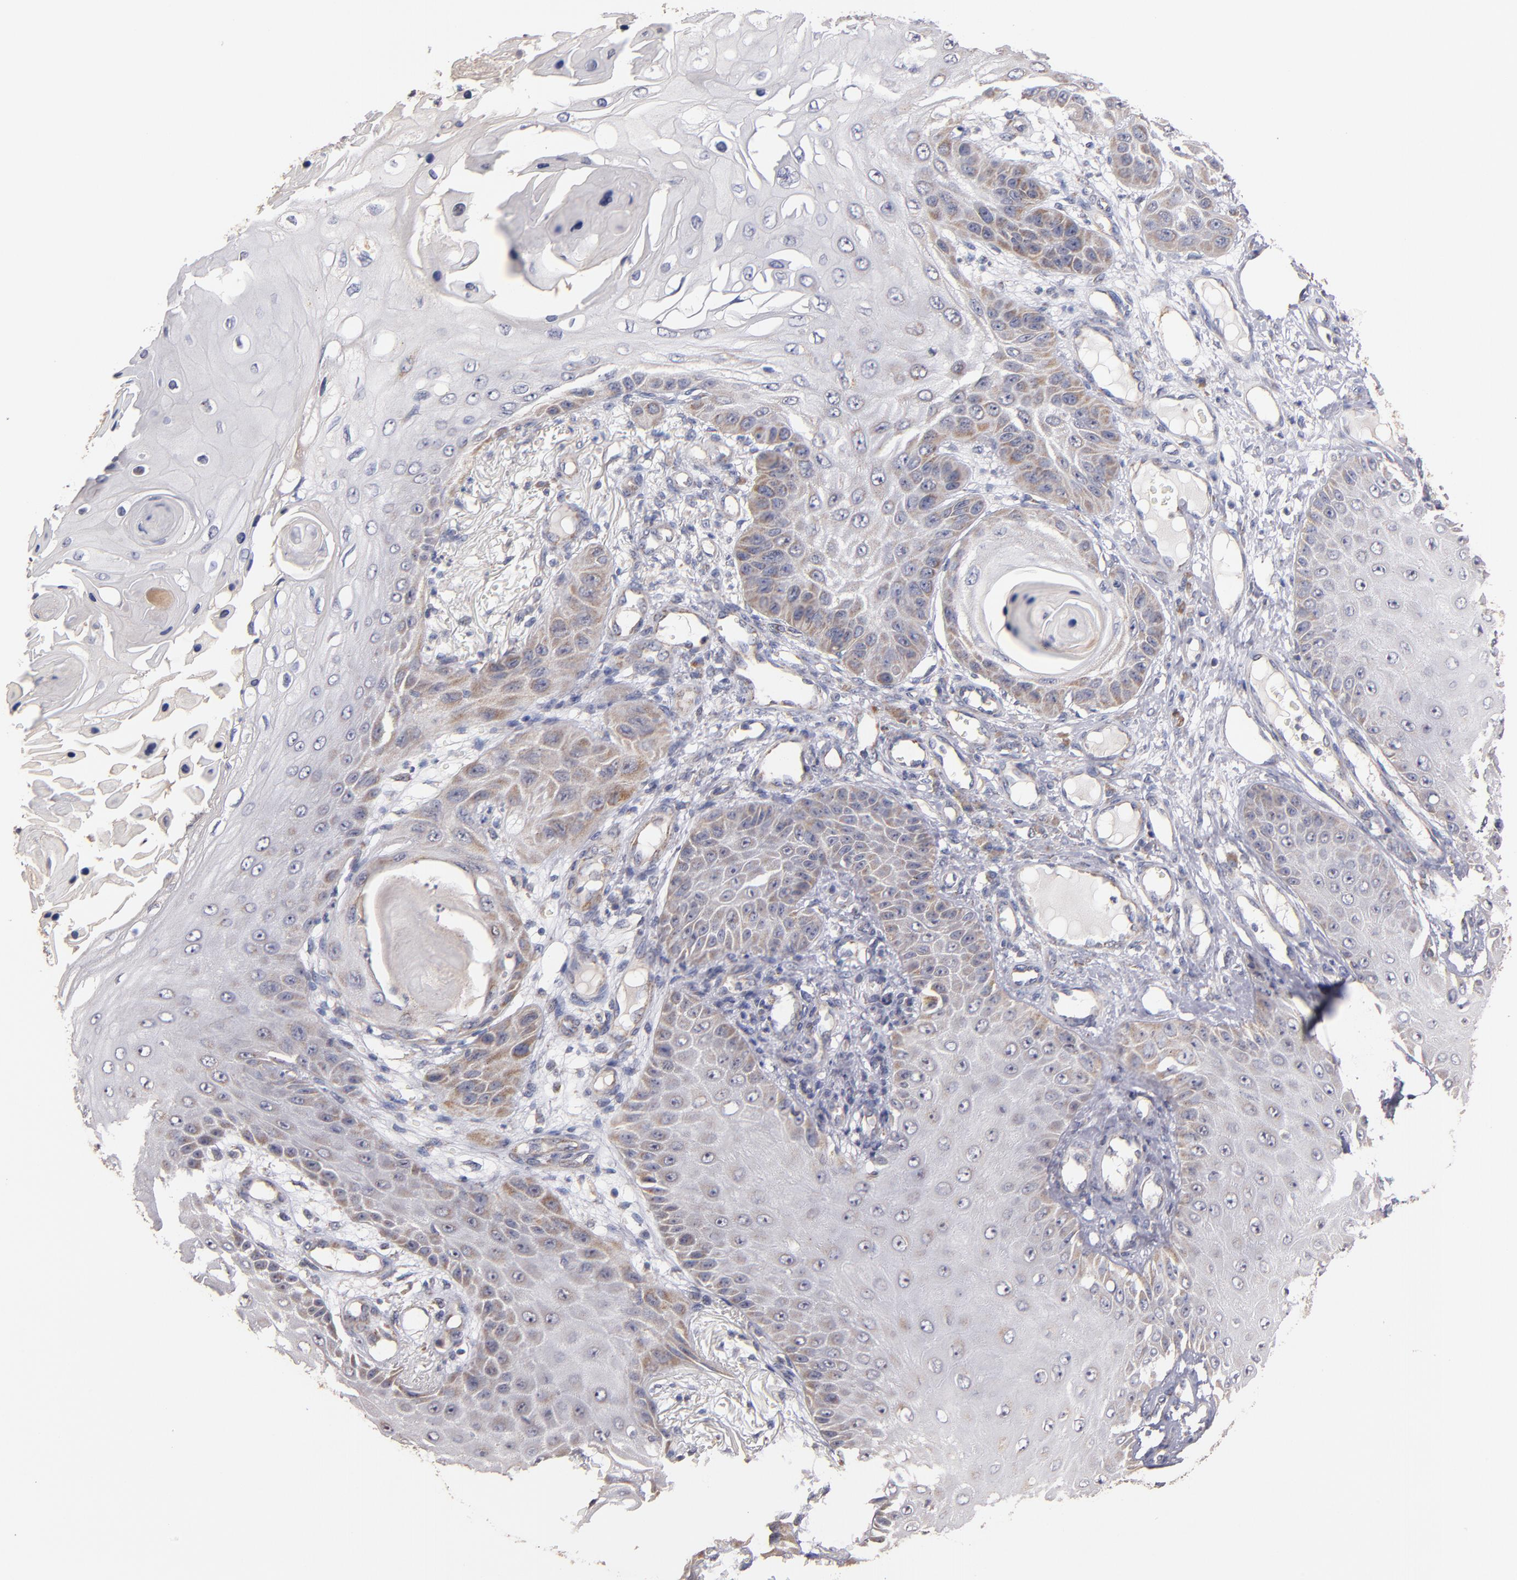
{"staining": {"intensity": "weak", "quantity": "25%-75%", "location": "cytoplasmic/membranous"}, "tissue": "skin cancer", "cell_type": "Tumor cells", "image_type": "cancer", "snomed": [{"axis": "morphology", "description": "Squamous cell carcinoma, NOS"}, {"axis": "topography", "description": "Skin"}], "caption": "High-power microscopy captured an immunohistochemistry photomicrograph of skin squamous cell carcinoma, revealing weak cytoplasmic/membranous positivity in approximately 25%-75% of tumor cells.", "gene": "DIABLO", "patient": {"sex": "female", "age": 40}}